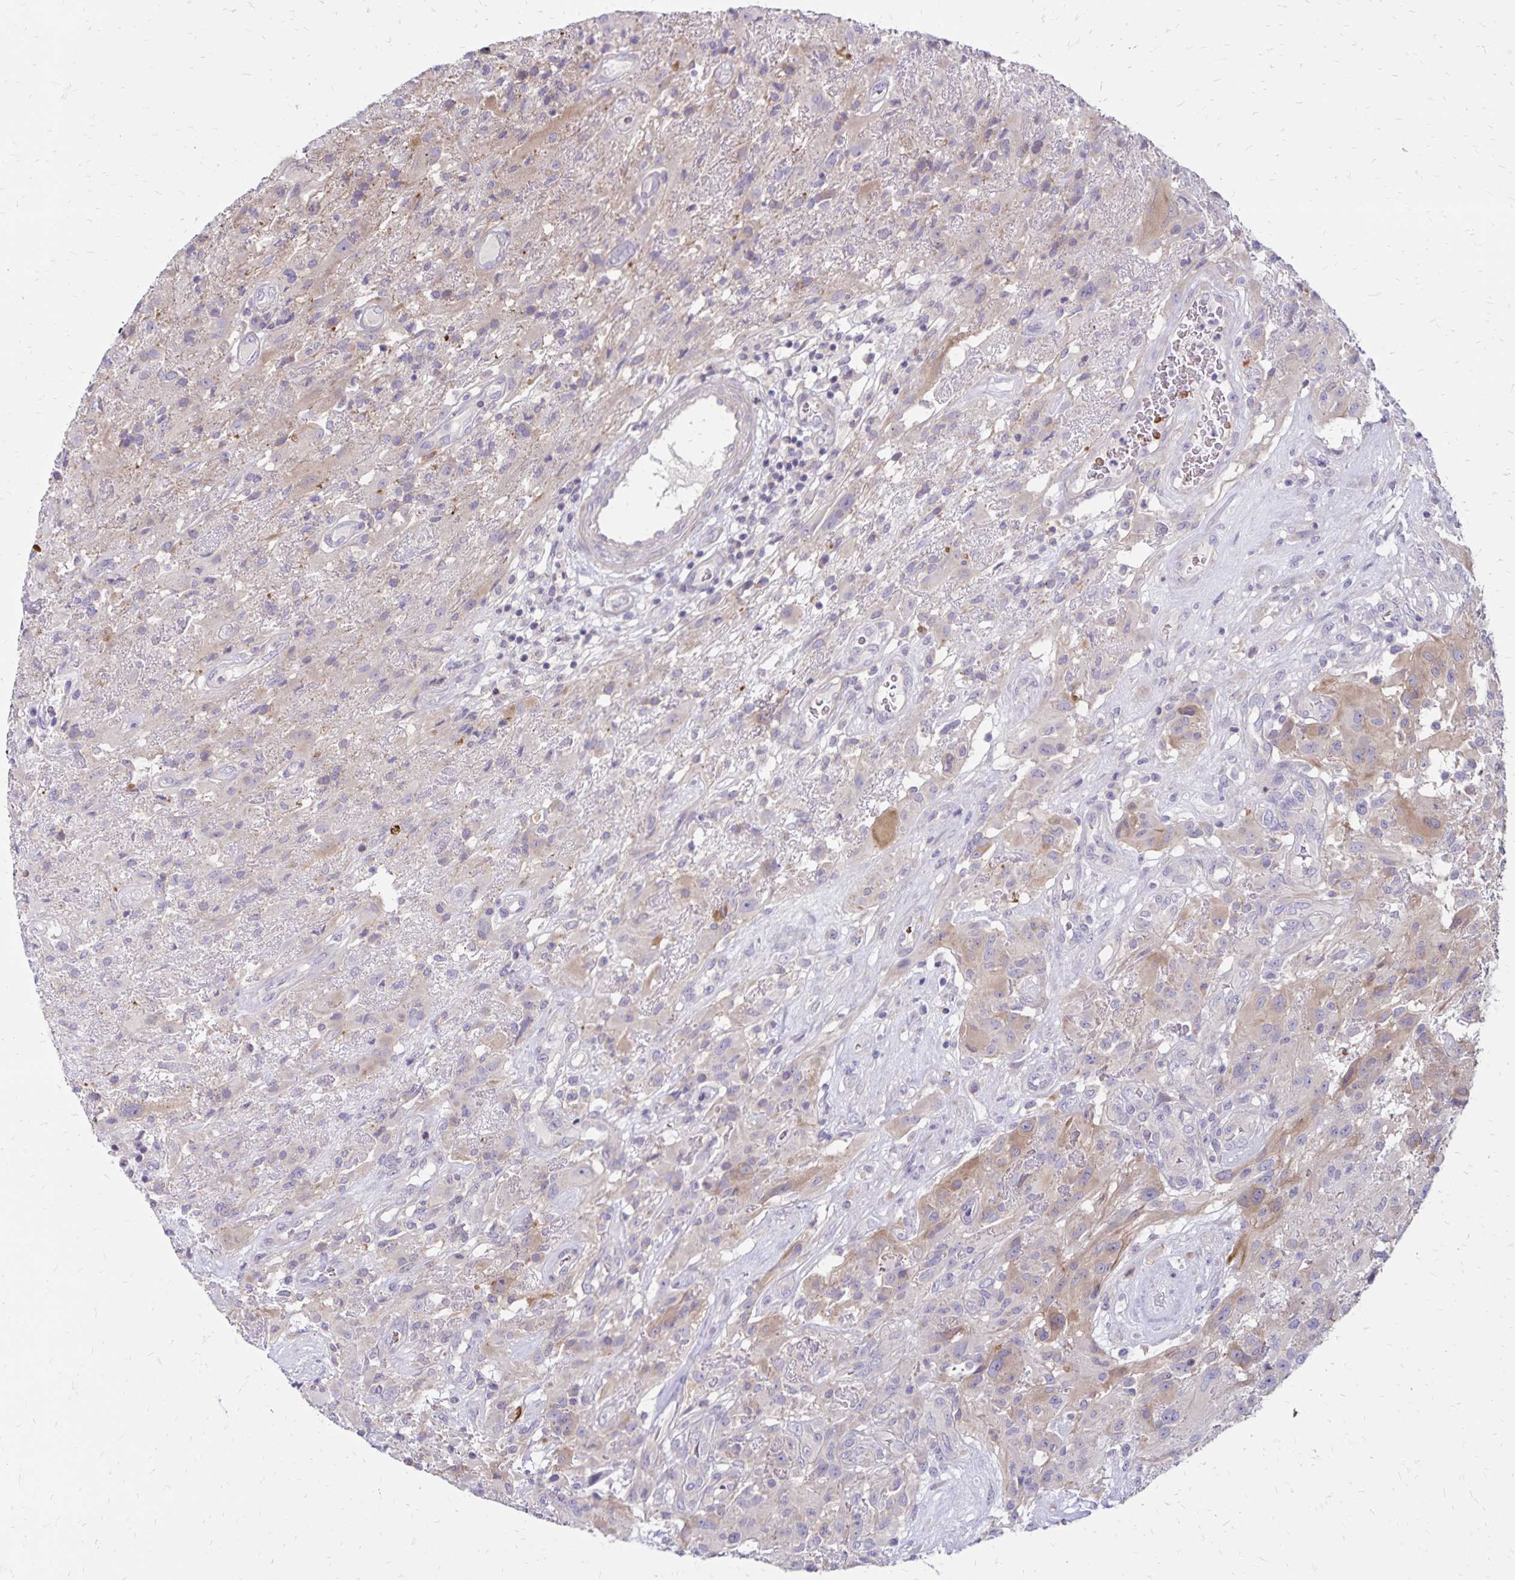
{"staining": {"intensity": "weak", "quantity": "<25%", "location": "cytoplasmic/membranous"}, "tissue": "glioma", "cell_type": "Tumor cells", "image_type": "cancer", "snomed": [{"axis": "morphology", "description": "Glioma, malignant, High grade"}, {"axis": "topography", "description": "Brain"}], "caption": "DAB (3,3'-diaminobenzidine) immunohistochemical staining of glioma displays no significant staining in tumor cells. (DAB (3,3'-diaminobenzidine) immunohistochemistry with hematoxylin counter stain).", "gene": "FSD1", "patient": {"sex": "male", "age": 46}}